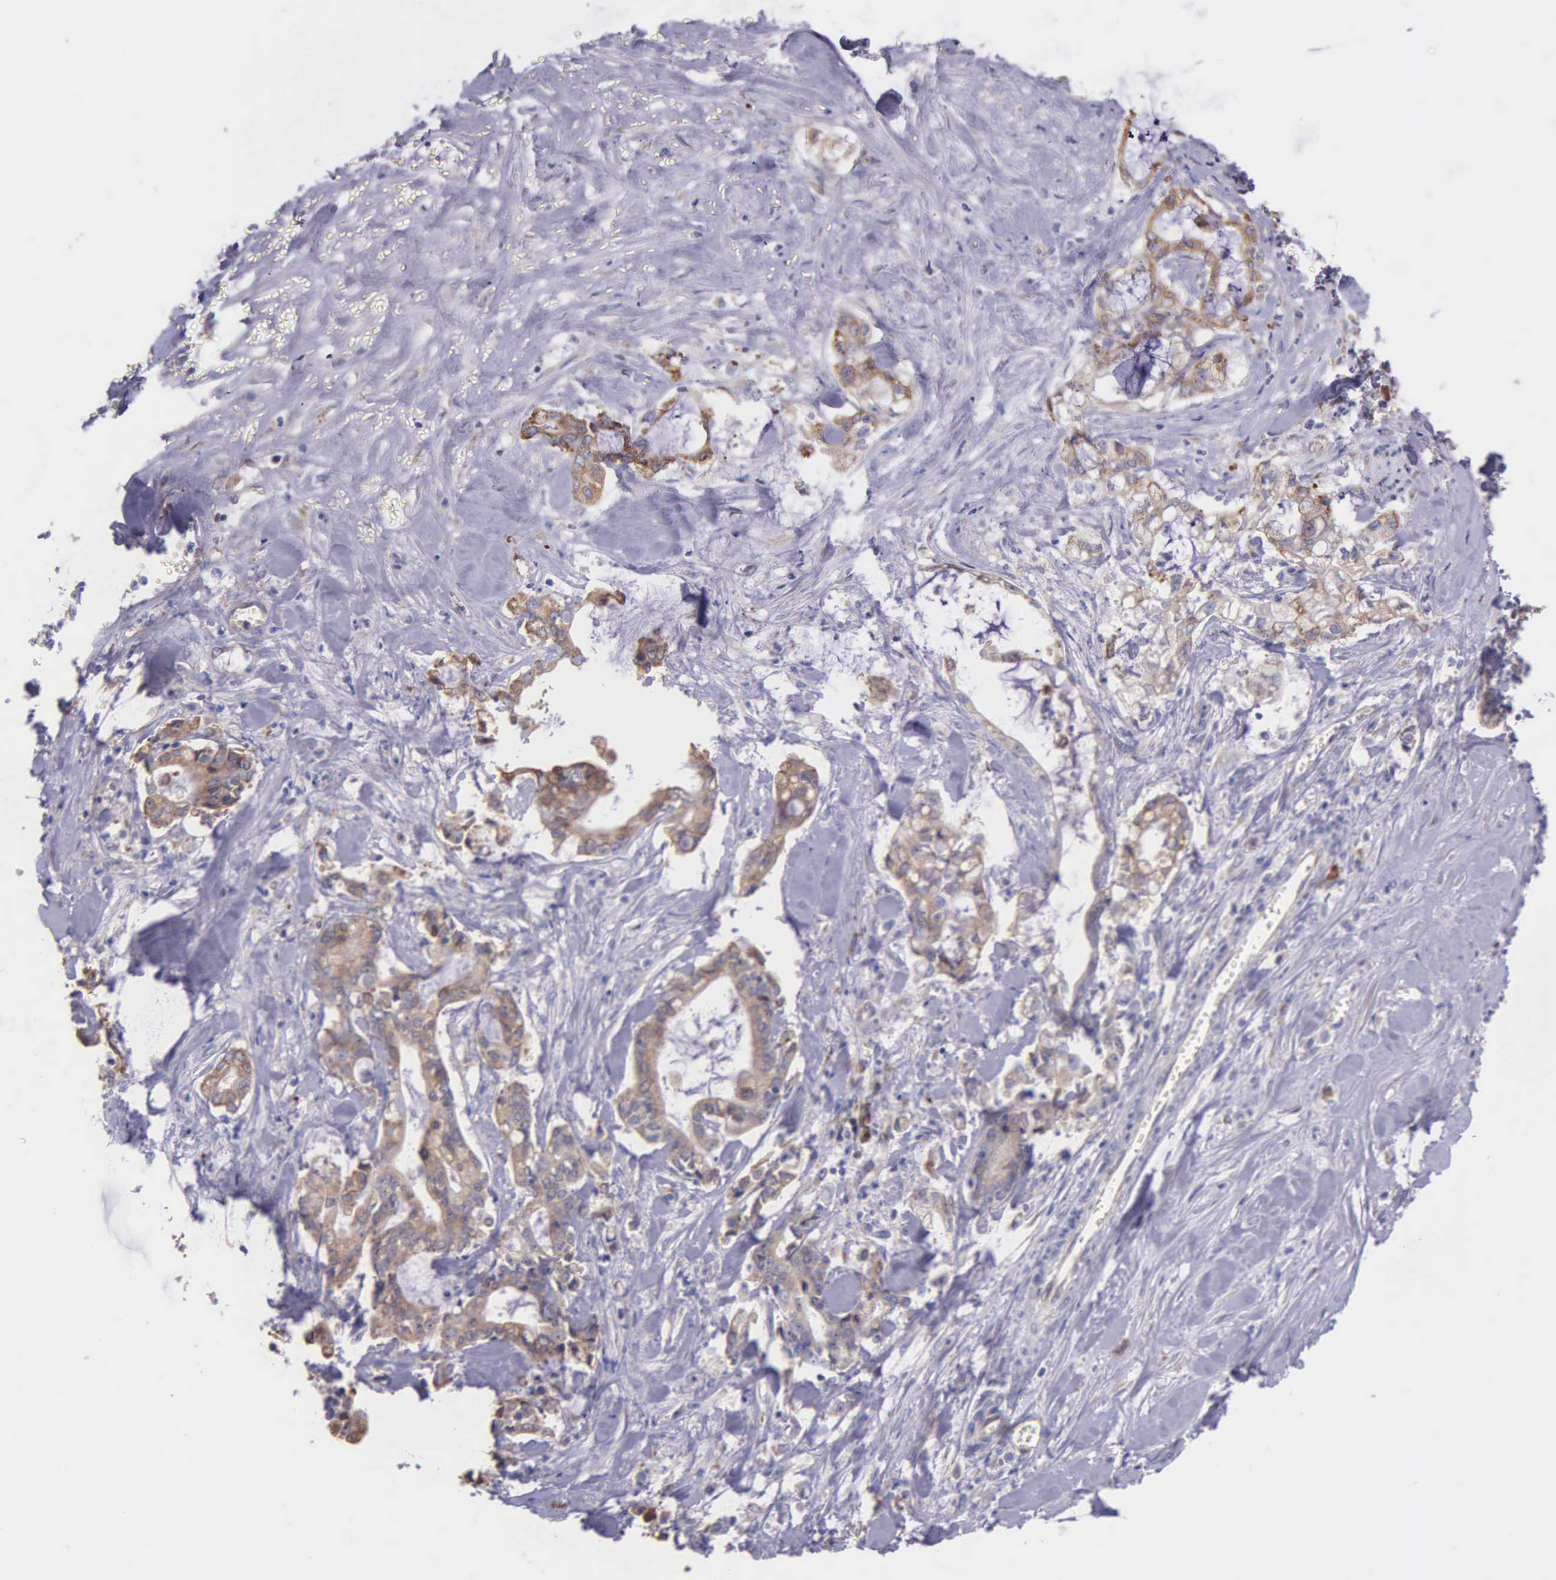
{"staining": {"intensity": "weak", "quantity": "25%-75%", "location": "cytoplasmic/membranous"}, "tissue": "liver cancer", "cell_type": "Tumor cells", "image_type": "cancer", "snomed": [{"axis": "morphology", "description": "Cholangiocarcinoma"}, {"axis": "topography", "description": "Liver"}], "caption": "Protein staining of liver cholangiocarcinoma tissue reveals weak cytoplasmic/membranous staining in approximately 25%-75% of tumor cells.", "gene": "ZC3H12B", "patient": {"sex": "male", "age": 57}}